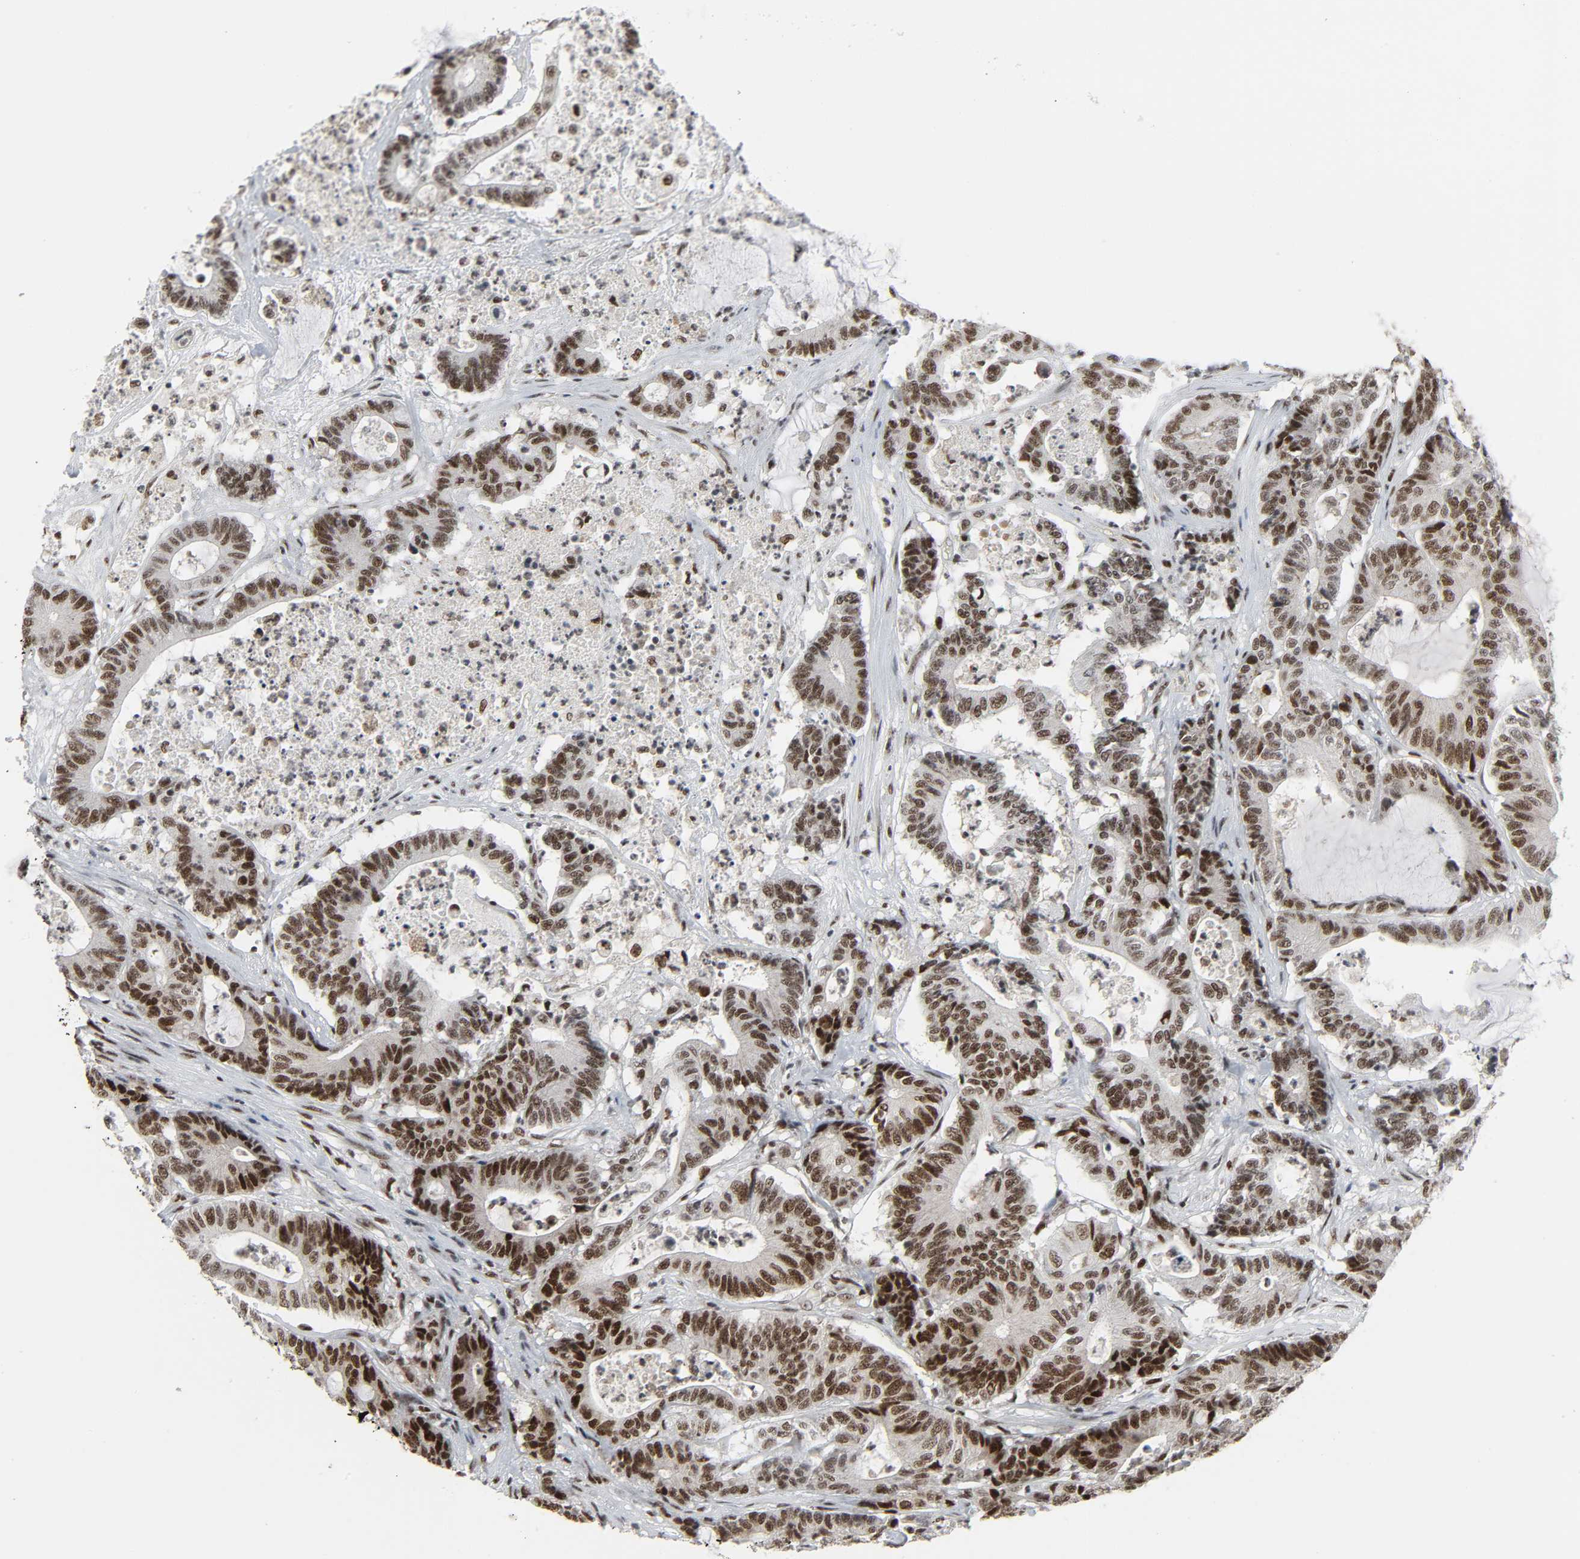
{"staining": {"intensity": "strong", "quantity": ">75%", "location": "nuclear"}, "tissue": "colorectal cancer", "cell_type": "Tumor cells", "image_type": "cancer", "snomed": [{"axis": "morphology", "description": "Adenocarcinoma, NOS"}, {"axis": "topography", "description": "Colon"}], "caption": "Colorectal cancer (adenocarcinoma) was stained to show a protein in brown. There is high levels of strong nuclear staining in about >75% of tumor cells.", "gene": "CDK7", "patient": {"sex": "female", "age": 84}}